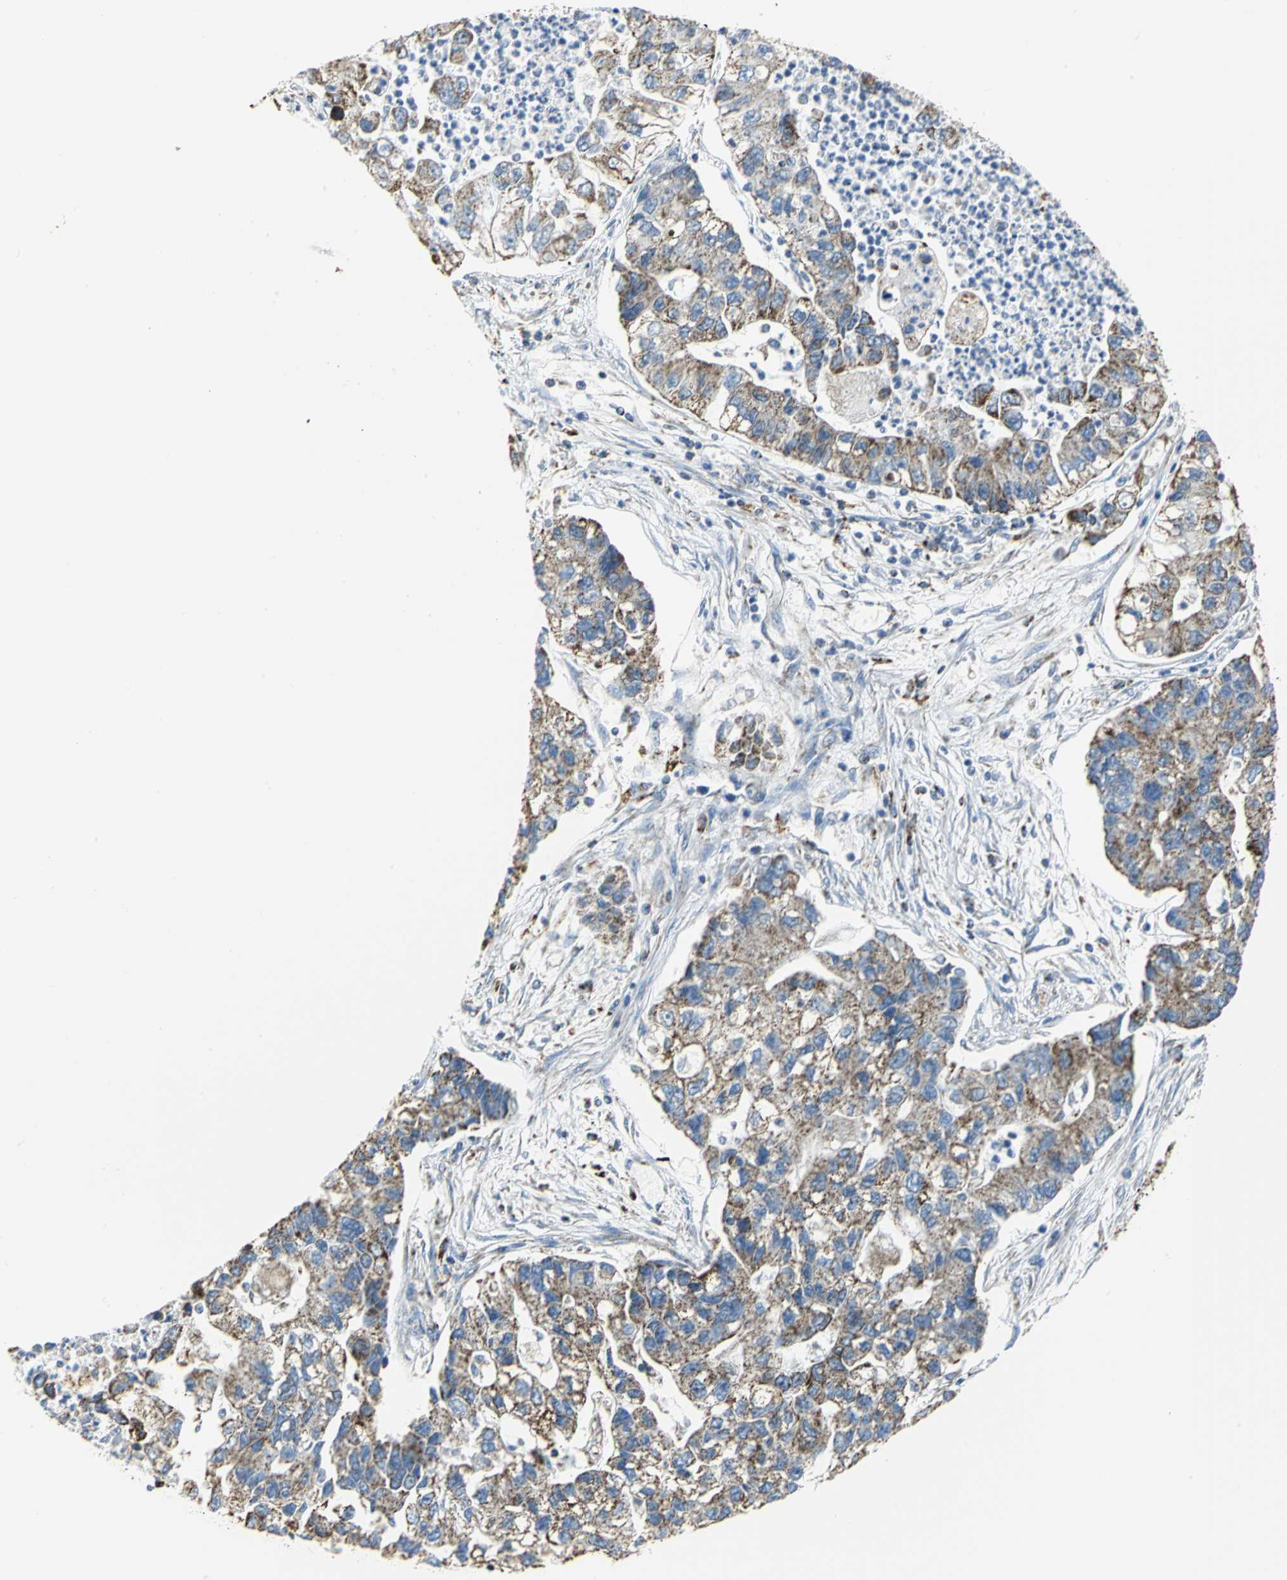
{"staining": {"intensity": "moderate", "quantity": "25%-75%", "location": "cytoplasmic/membranous"}, "tissue": "lung cancer", "cell_type": "Tumor cells", "image_type": "cancer", "snomed": [{"axis": "morphology", "description": "Adenocarcinoma, NOS"}, {"axis": "topography", "description": "Lung"}], "caption": "Brown immunohistochemical staining in lung cancer (adenocarcinoma) exhibits moderate cytoplasmic/membranous expression in about 25%-75% of tumor cells. The protein of interest is shown in brown color, while the nuclei are stained blue.", "gene": "NTRK1", "patient": {"sex": "female", "age": 51}}